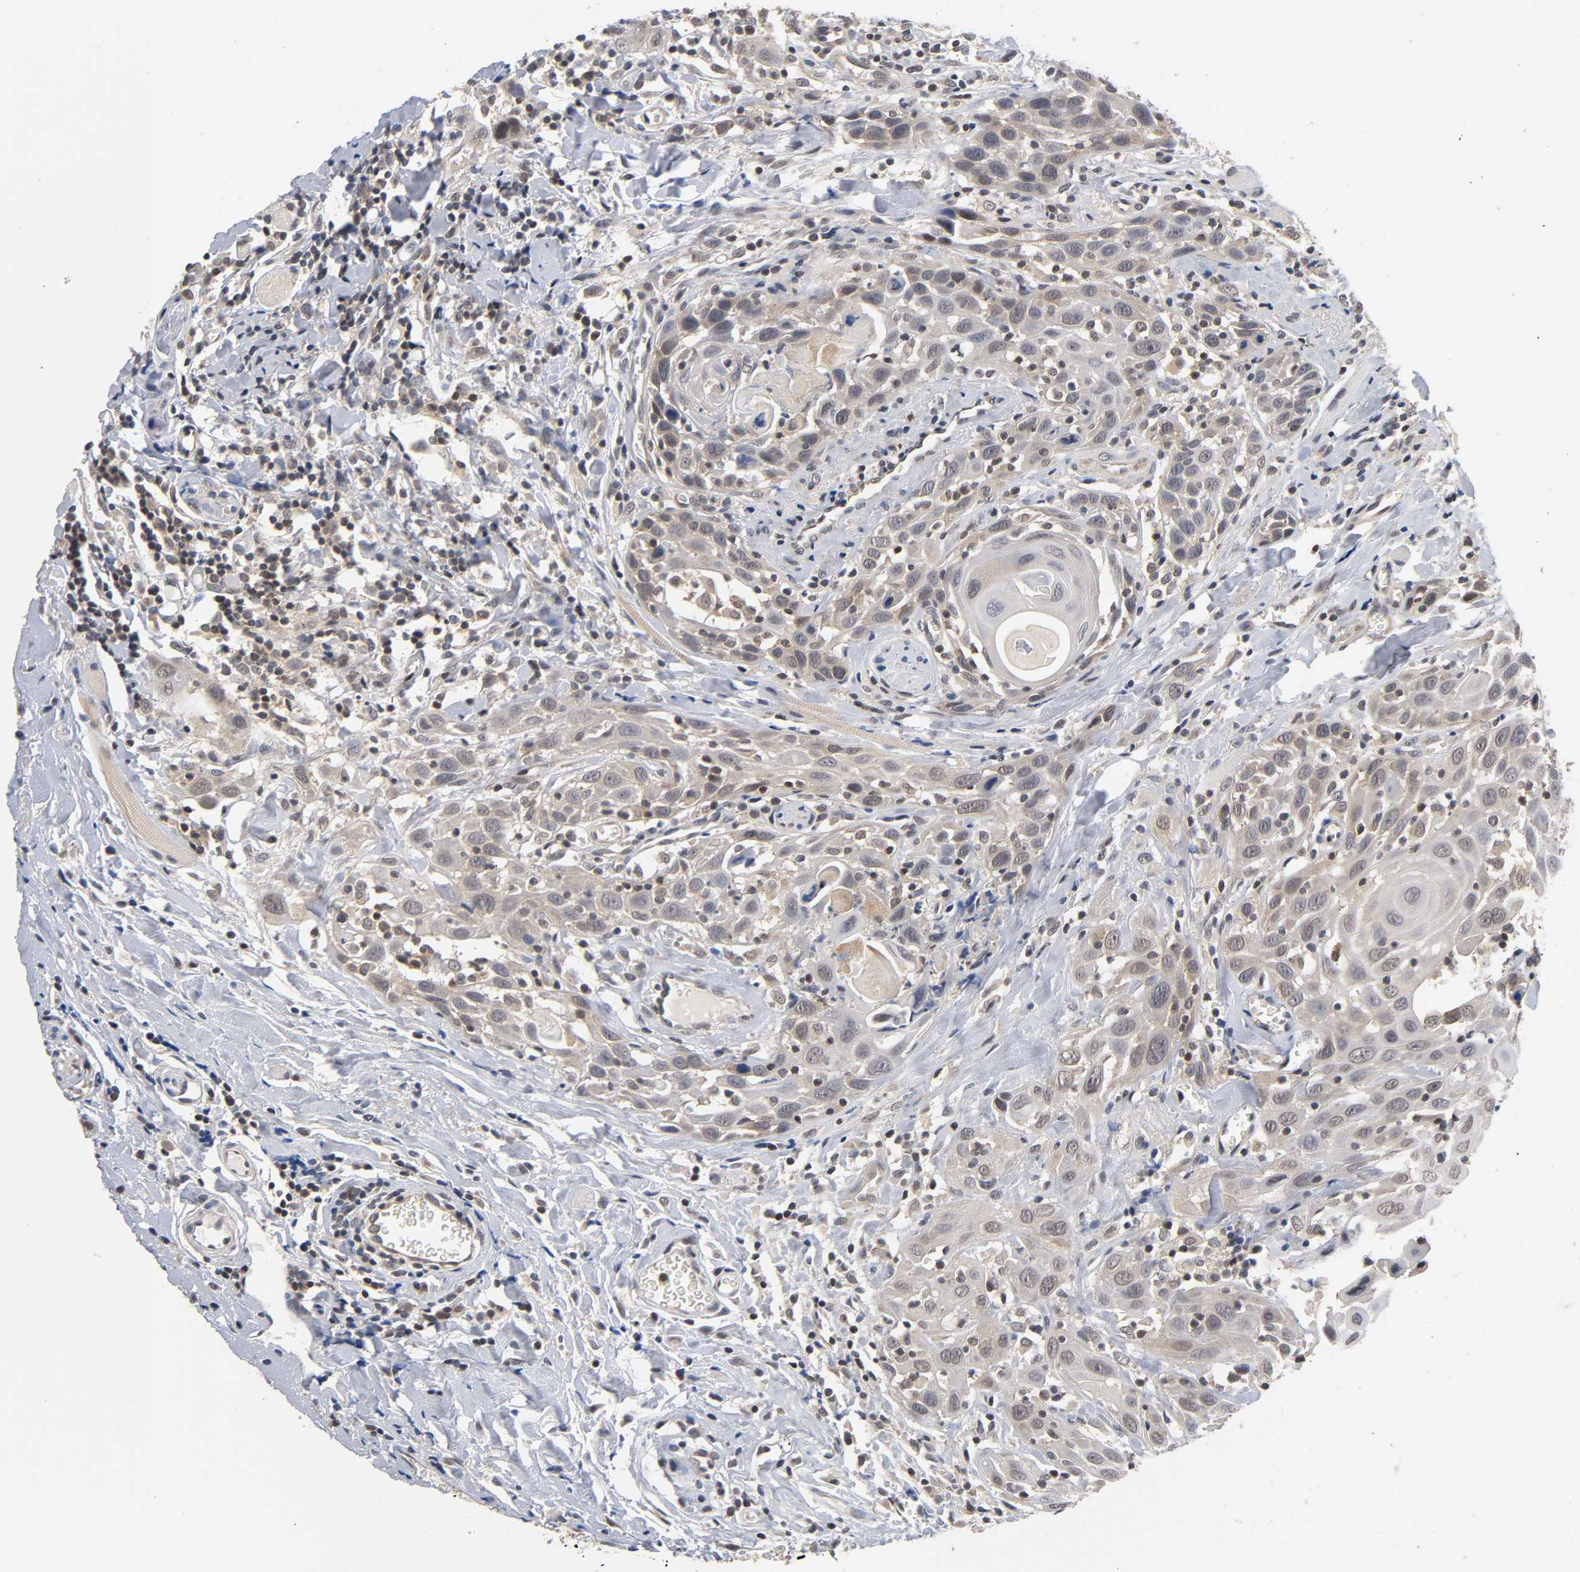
{"staining": {"intensity": "weak", "quantity": "25%-75%", "location": "cytoplasmic/membranous"}, "tissue": "head and neck cancer", "cell_type": "Tumor cells", "image_type": "cancer", "snomed": [{"axis": "morphology", "description": "Squamous cell carcinoma, NOS"}, {"axis": "topography", "description": "Oral tissue"}, {"axis": "topography", "description": "Head-Neck"}], "caption": "A high-resolution histopathology image shows immunohistochemistry staining of head and neck cancer, which shows weak cytoplasmic/membranous staining in approximately 25%-75% of tumor cells. The protein is stained brown, and the nuclei are stained in blue (DAB (3,3'-diaminobenzidine) IHC with brightfield microscopy, high magnification).", "gene": "PRKAB1", "patient": {"sex": "female", "age": 50}}